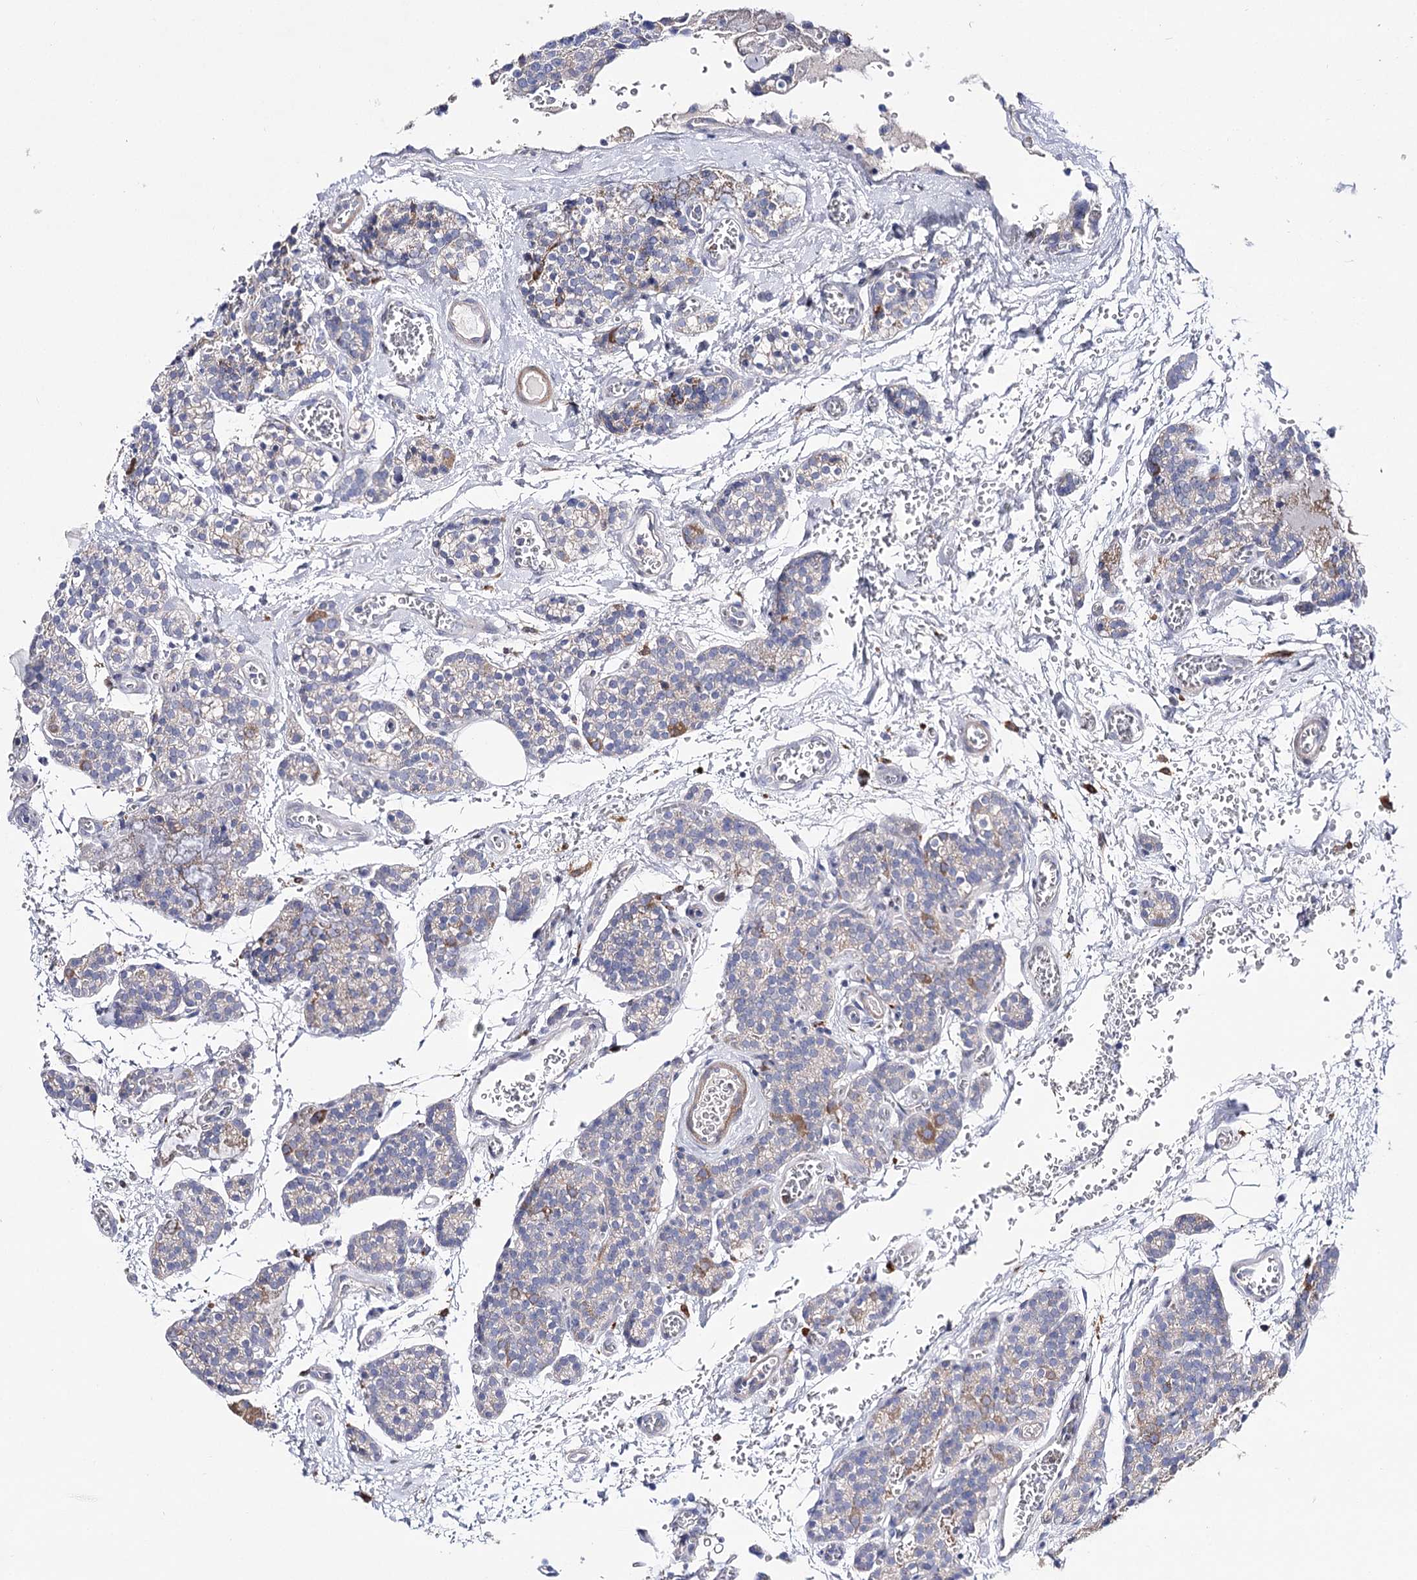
{"staining": {"intensity": "moderate", "quantity": "<25%", "location": "cytoplasmic/membranous"}, "tissue": "parathyroid gland", "cell_type": "Glandular cells", "image_type": "normal", "snomed": [{"axis": "morphology", "description": "Normal tissue, NOS"}, {"axis": "topography", "description": "Parathyroid gland"}], "caption": "Protein staining of normal parathyroid gland shows moderate cytoplasmic/membranous staining in approximately <25% of glandular cells.", "gene": "NRAP", "patient": {"sex": "female", "age": 64}}